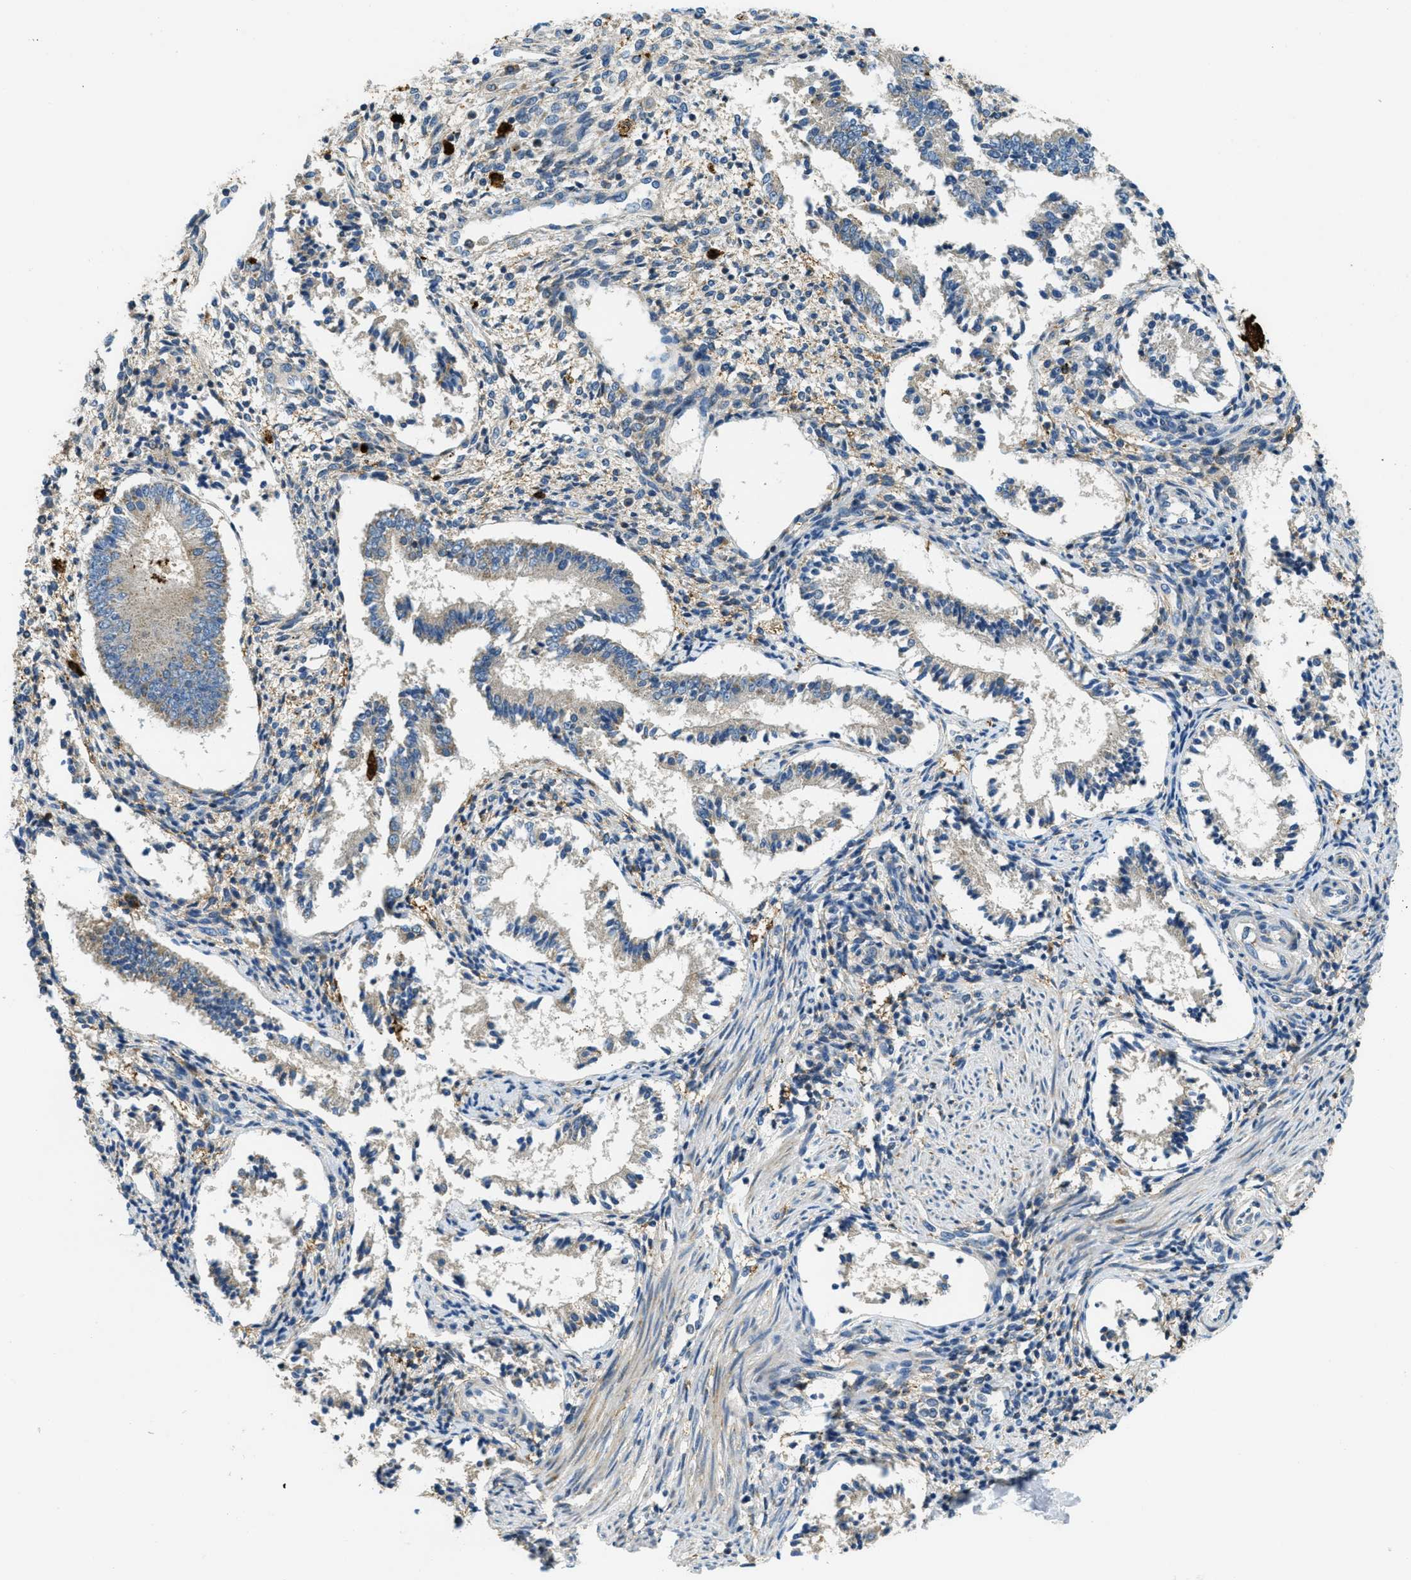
{"staining": {"intensity": "weak", "quantity": "25%-75%", "location": "cytoplasmic/membranous"}, "tissue": "endometrium", "cell_type": "Cells in endometrial stroma", "image_type": "normal", "snomed": [{"axis": "morphology", "description": "Normal tissue, NOS"}, {"axis": "topography", "description": "Endometrium"}], "caption": "DAB immunohistochemical staining of normal endometrium reveals weak cytoplasmic/membranous protein positivity in about 25%-75% of cells in endometrial stroma. (brown staining indicates protein expression, while blue staining denotes nuclei).", "gene": "RFFL", "patient": {"sex": "female", "age": 42}}